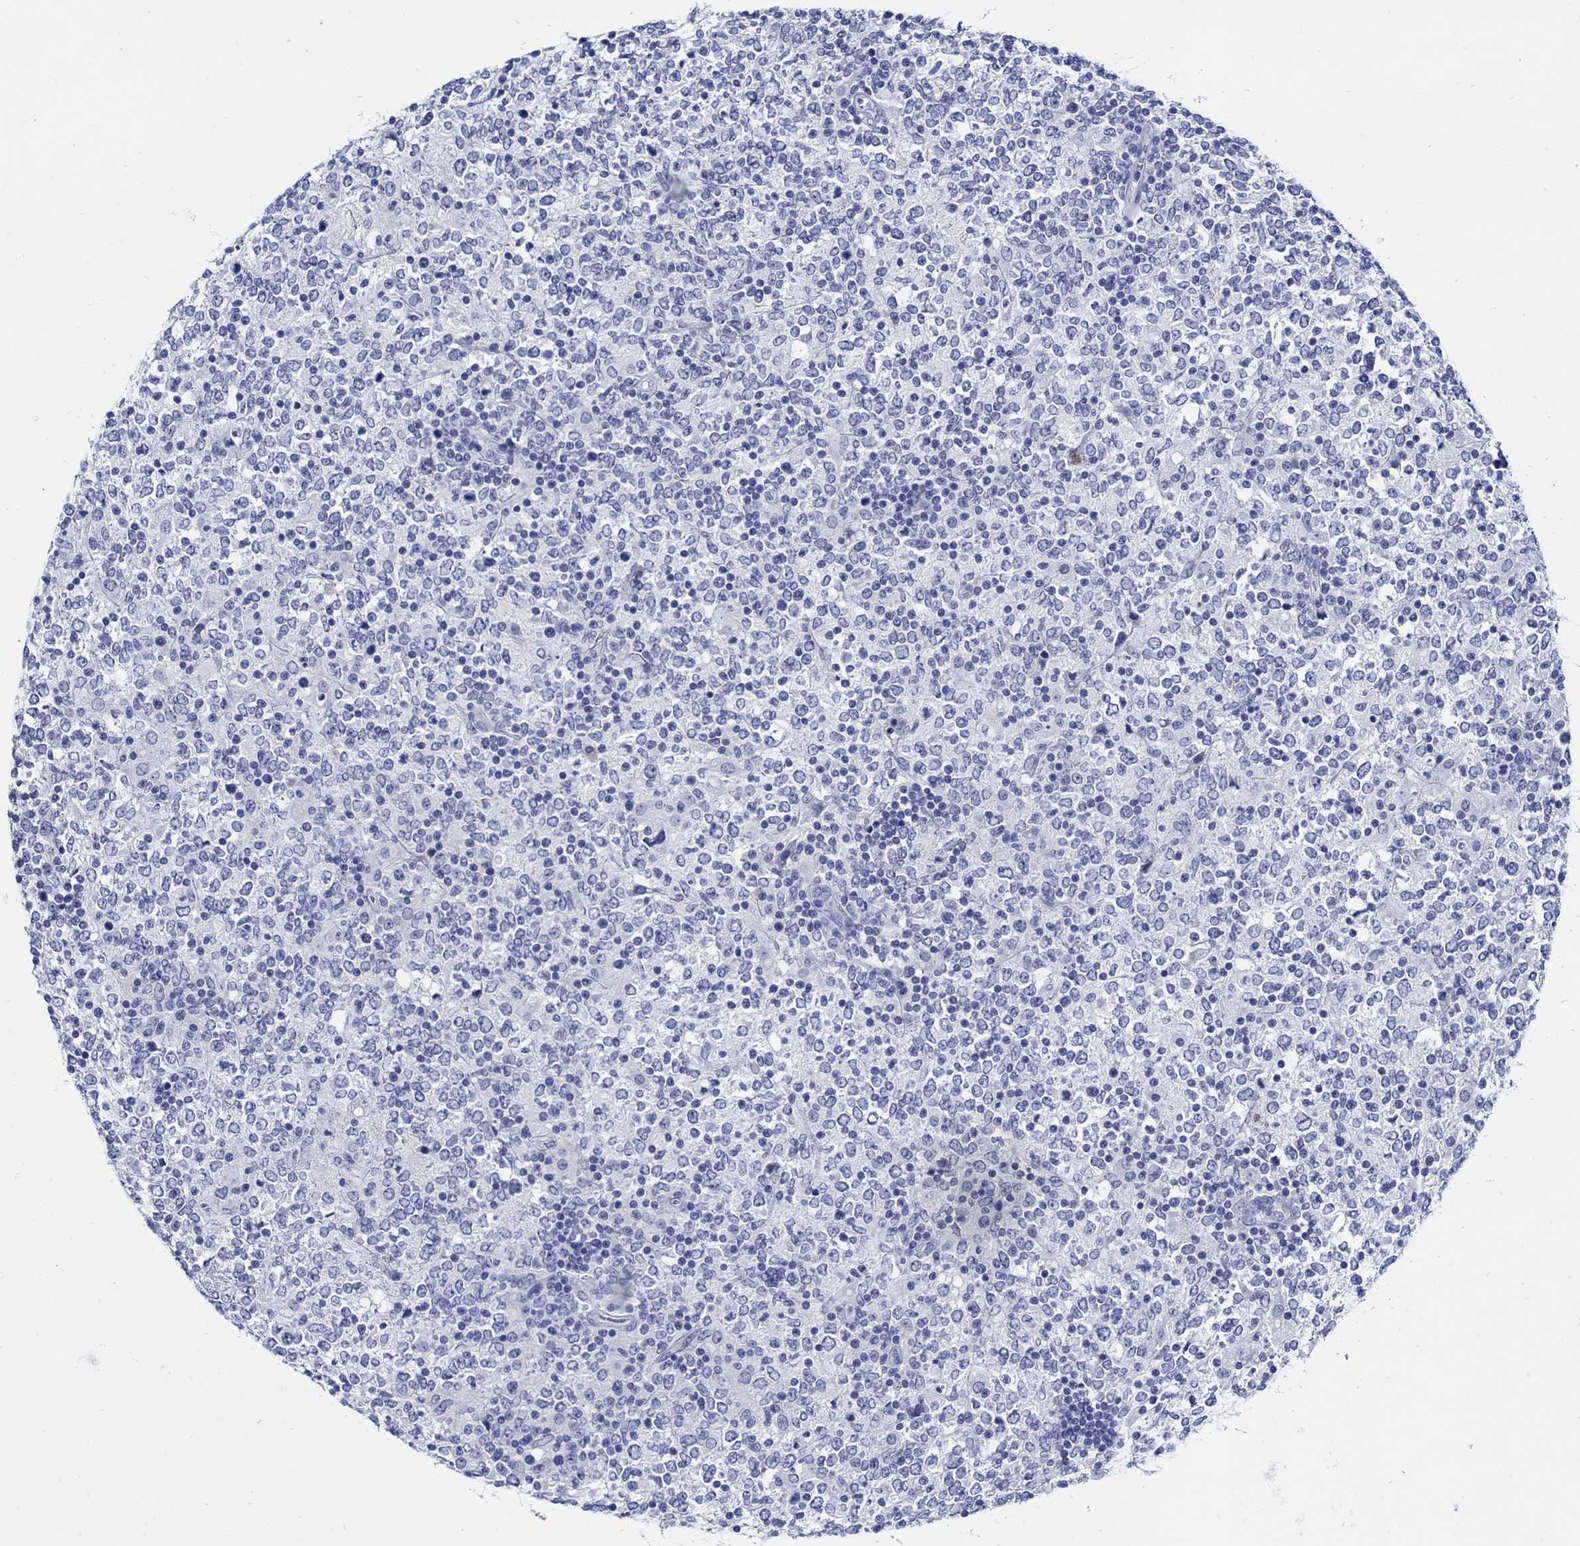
{"staining": {"intensity": "negative", "quantity": "none", "location": "none"}, "tissue": "lymphoma", "cell_type": "Tumor cells", "image_type": "cancer", "snomed": [{"axis": "morphology", "description": "Malignant lymphoma, non-Hodgkin's type, High grade"}, {"axis": "topography", "description": "Lymph node"}], "caption": "IHC micrograph of human lymphoma stained for a protein (brown), which demonstrates no staining in tumor cells.", "gene": "PAX9", "patient": {"sex": "female", "age": 84}}